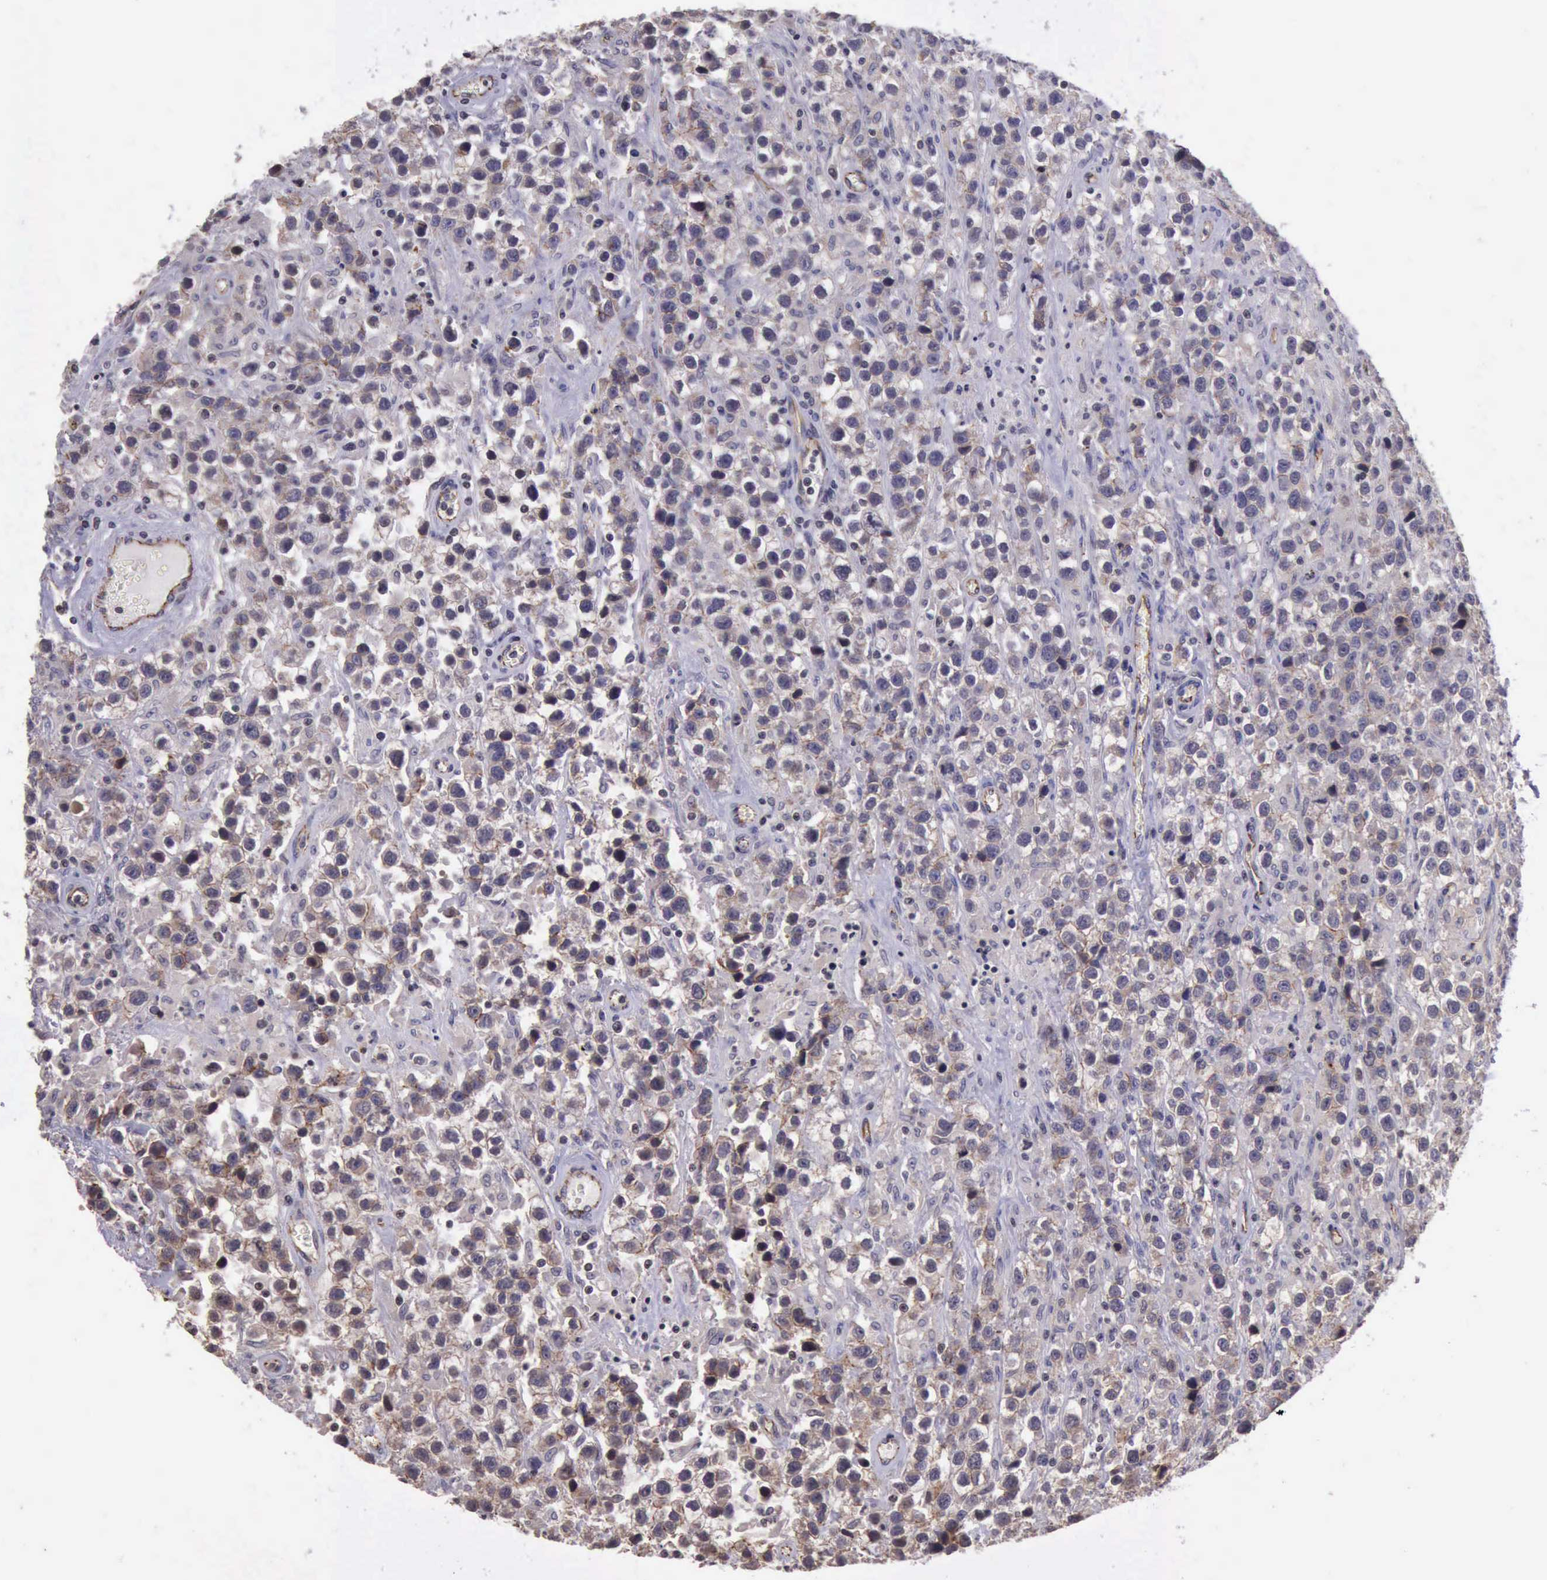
{"staining": {"intensity": "weak", "quantity": "25%-75%", "location": "cytoplasmic/membranous"}, "tissue": "testis cancer", "cell_type": "Tumor cells", "image_type": "cancer", "snomed": [{"axis": "morphology", "description": "Seminoma, NOS"}, {"axis": "topography", "description": "Testis"}], "caption": "A micrograph showing weak cytoplasmic/membranous staining in about 25%-75% of tumor cells in testis cancer (seminoma), as visualized by brown immunohistochemical staining.", "gene": "CTNNB1", "patient": {"sex": "male", "age": 43}}